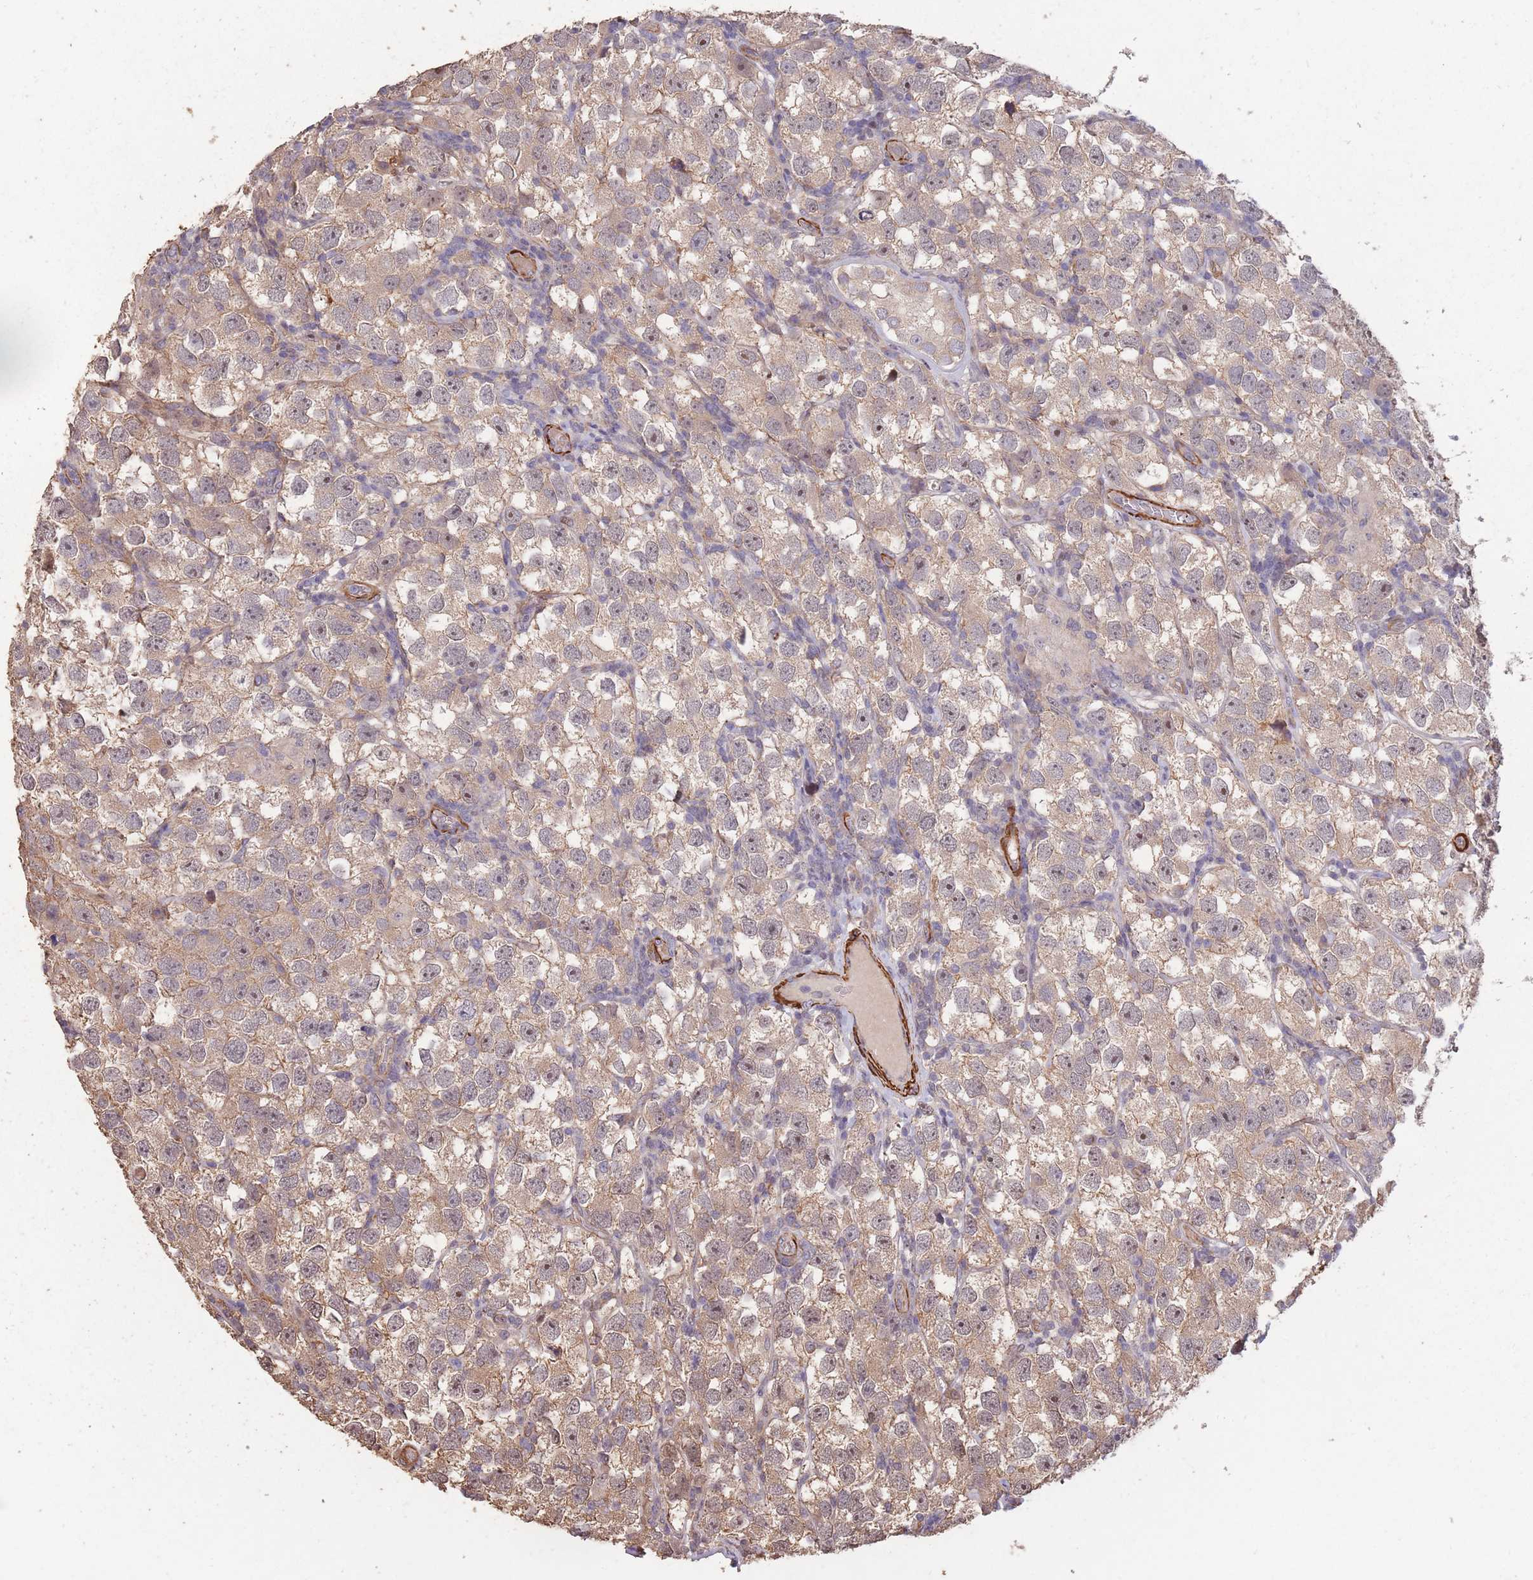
{"staining": {"intensity": "weak", "quantity": ">75%", "location": "cytoplasmic/membranous"}, "tissue": "testis cancer", "cell_type": "Tumor cells", "image_type": "cancer", "snomed": [{"axis": "morphology", "description": "Seminoma, NOS"}, {"axis": "topography", "description": "Testis"}], "caption": "Brown immunohistochemical staining in human testis seminoma exhibits weak cytoplasmic/membranous positivity in approximately >75% of tumor cells.", "gene": "NLRC4", "patient": {"sex": "male", "age": 26}}